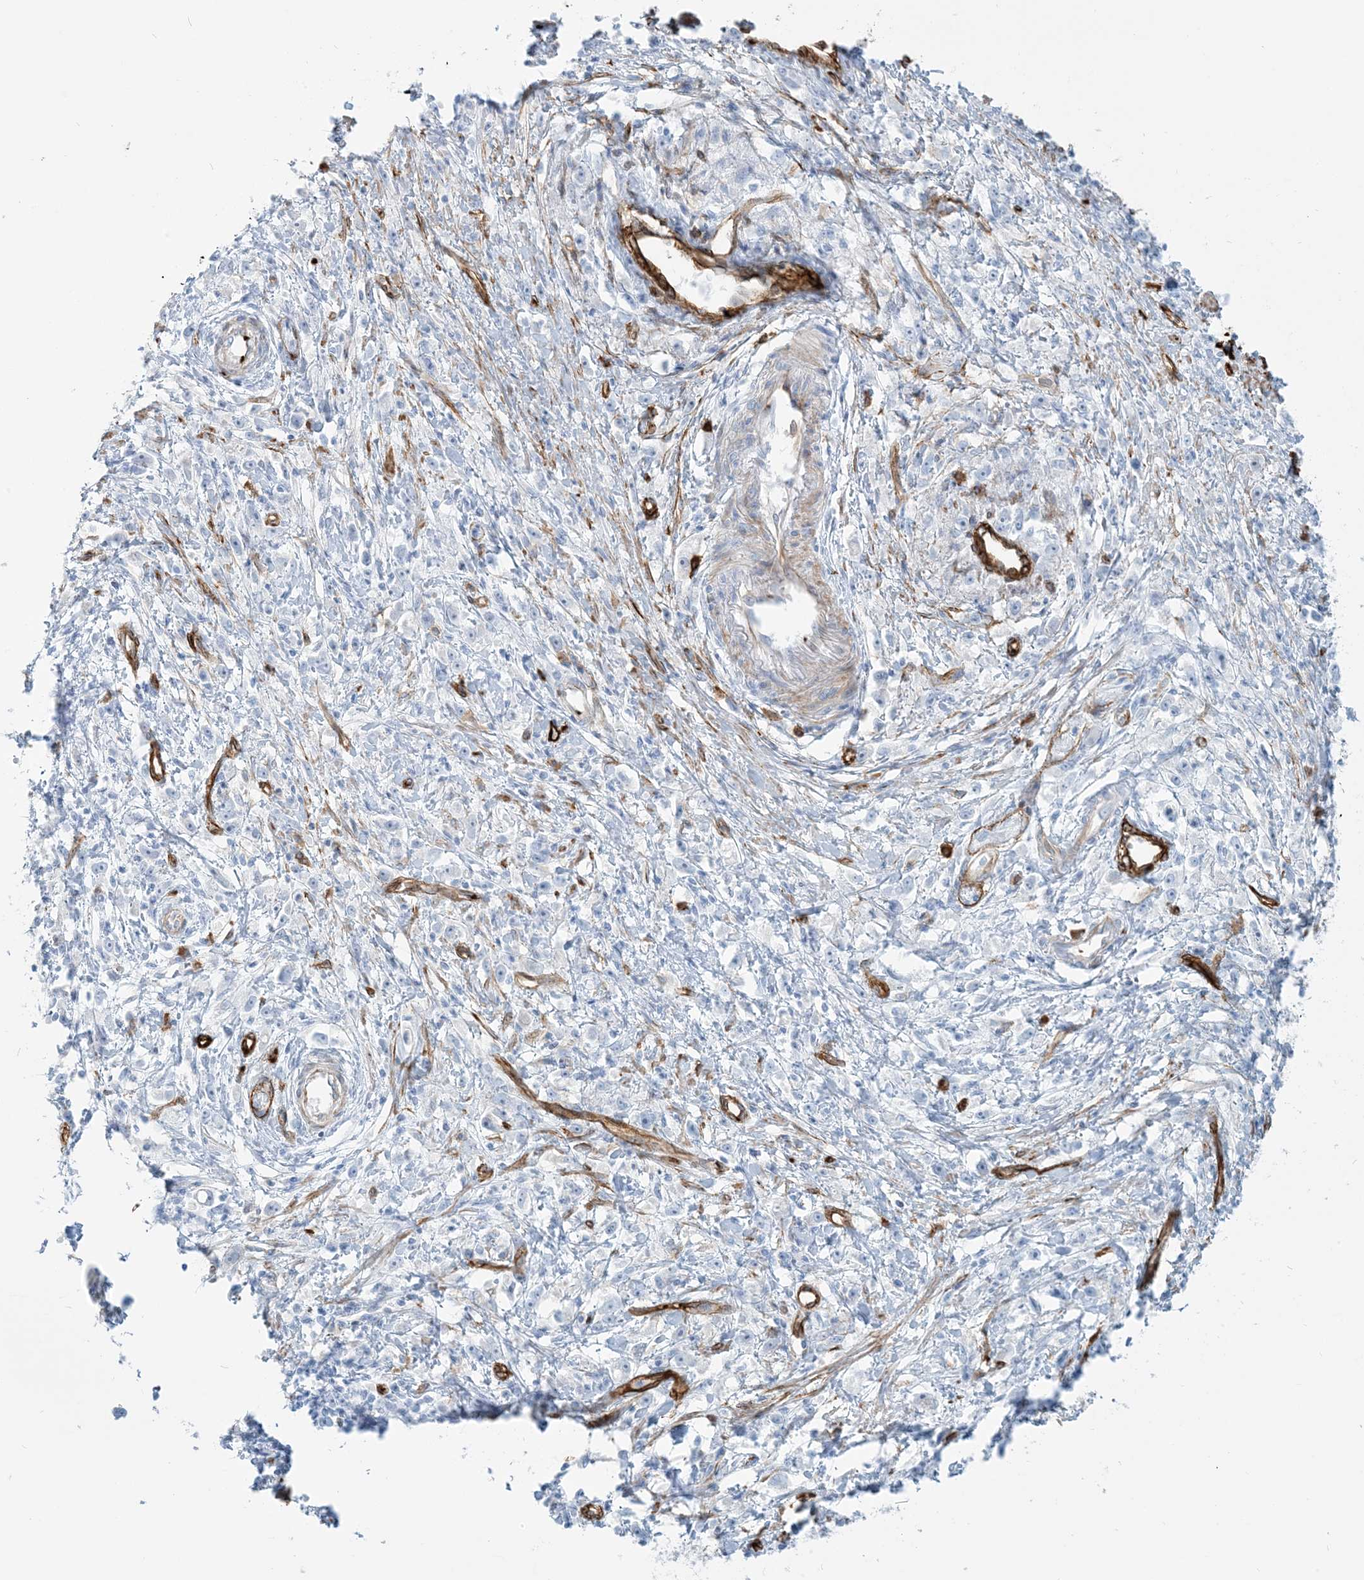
{"staining": {"intensity": "negative", "quantity": "none", "location": "none"}, "tissue": "stomach cancer", "cell_type": "Tumor cells", "image_type": "cancer", "snomed": [{"axis": "morphology", "description": "Adenocarcinoma, NOS"}, {"axis": "topography", "description": "Stomach"}], "caption": "Micrograph shows no protein expression in tumor cells of stomach cancer tissue. (DAB IHC with hematoxylin counter stain).", "gene": "EPS8L3", "patient": {"sex": "female", "age": 59}}